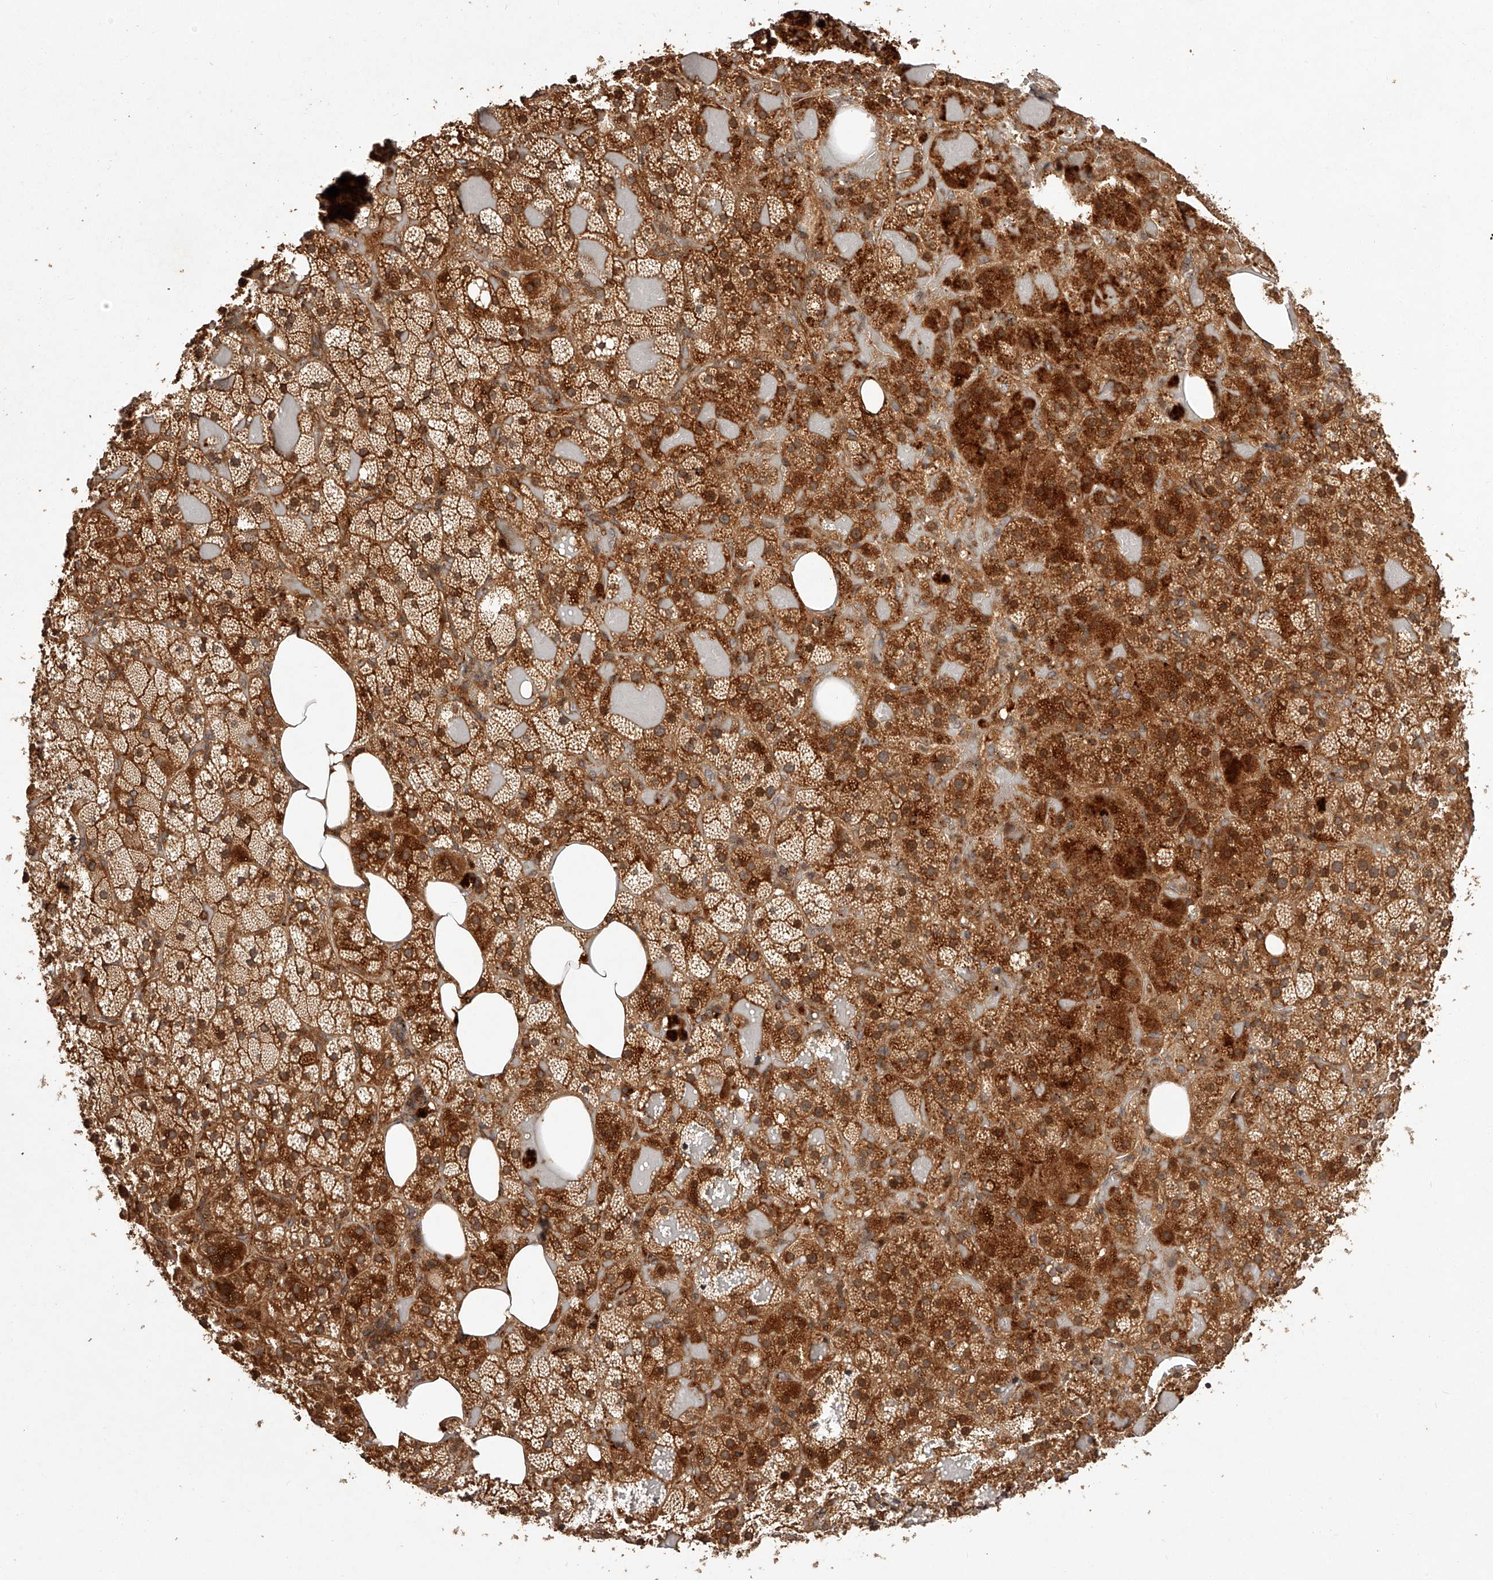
{"staining": {"intensity": "strong", "quantity": ">75%", "location": "cytoplasmic/membranous"}, "tissue": "adrenal gland", "cell_type": "Glandular cells", "image_type": "normal", "snomed": [{"axis": "morphology", "description": "Normal tissue, NOS"}, {"axis": "topography", "description": "Adrenal gland"}], "caption": "Unremarkable adrenal gland shows strong cytoplasmic/membranous expression in approximately >75% of glandular cells, visualized by immunohistochemistry.", "gene": "CRYZL1", "patient": {"sex": "female", "age": 59}}